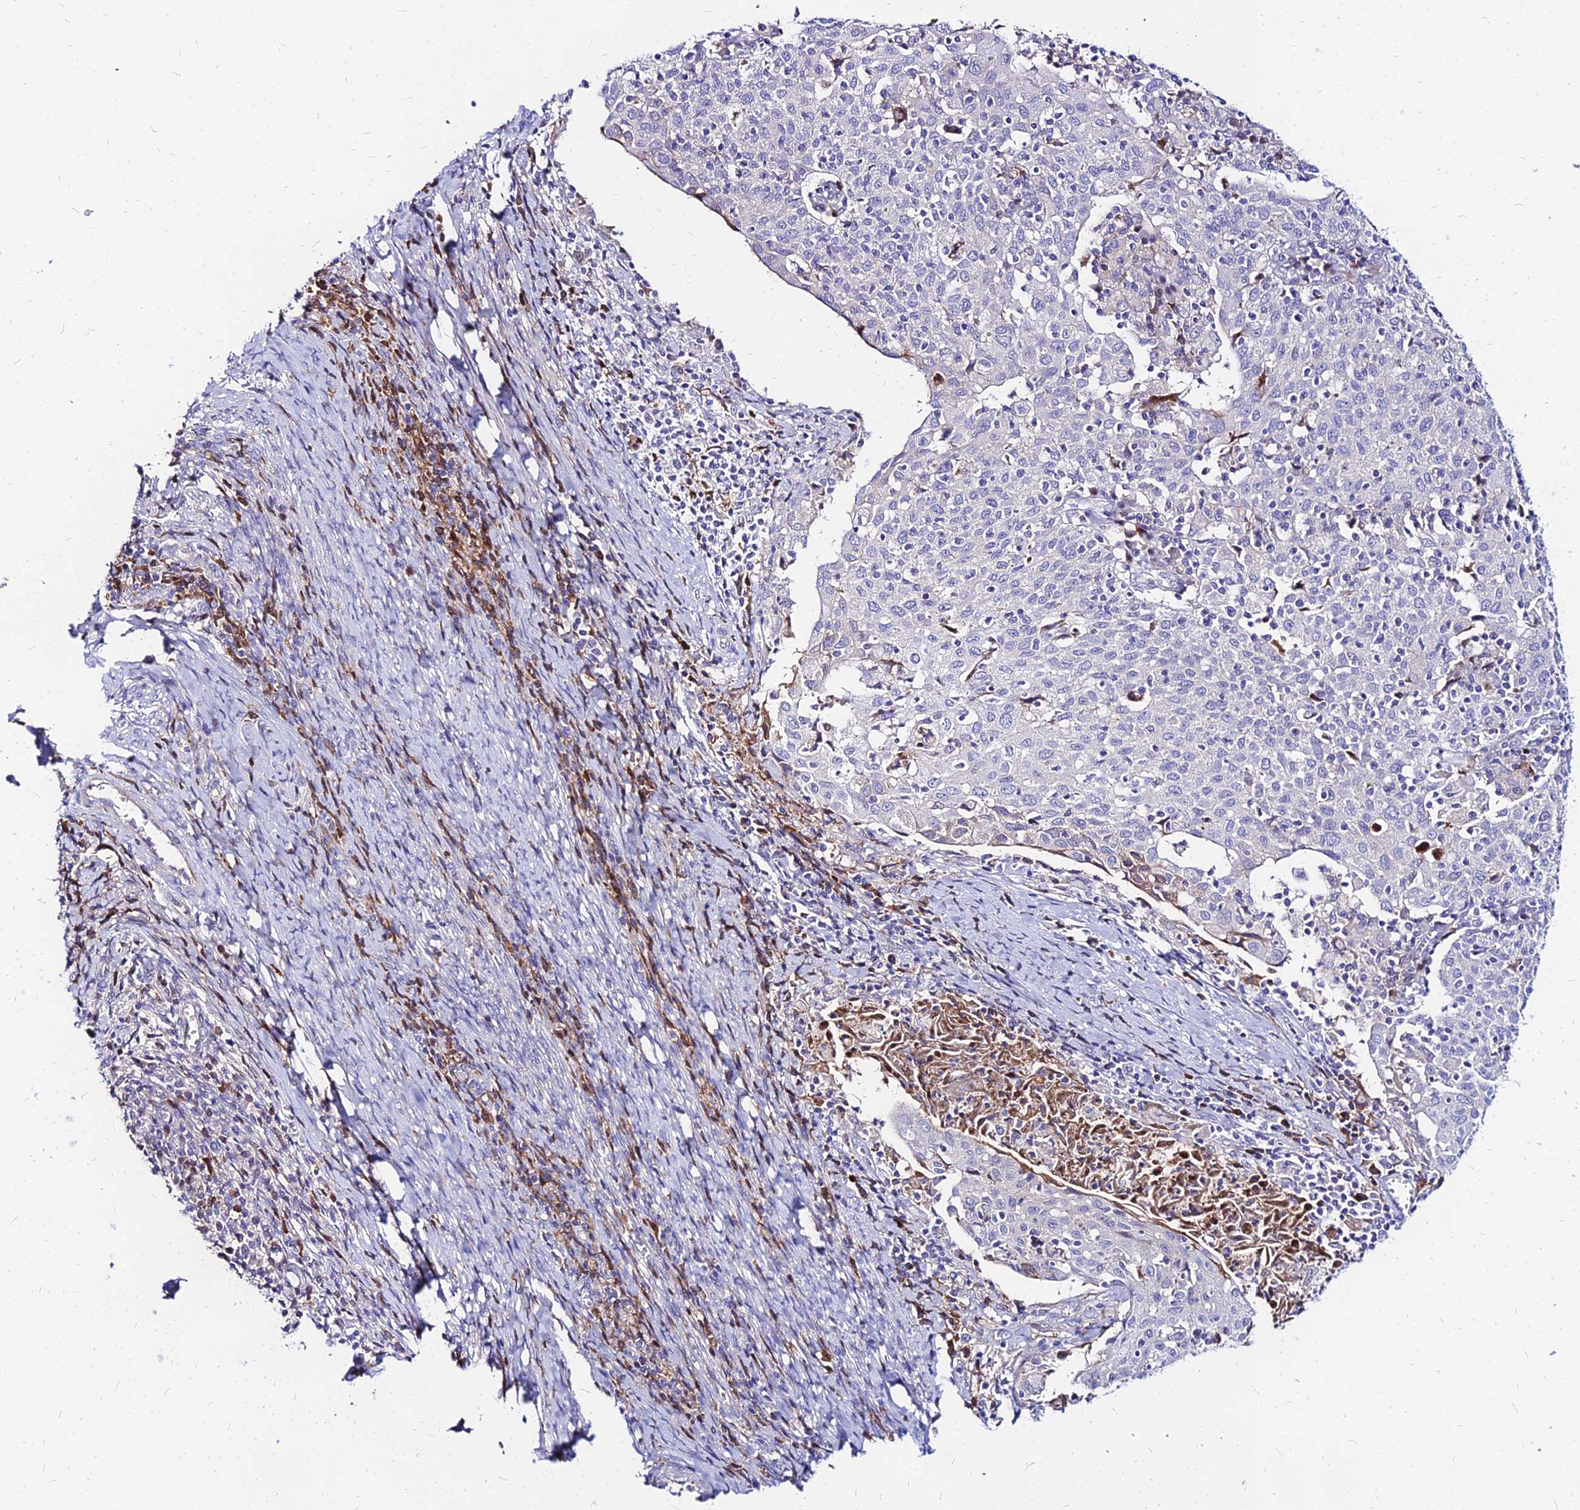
{"staining": {"intensity": "negative", "quantity": "none", "location": "none"}, "tissue": "cervical cancer", "cell_type": "Tumor cells", "image_type": "cancer", "snomed": [{"axis": "morphology", "description": "Squamous cell carcinoma, NOS"}, {"axis": "topography", "description": "Cervix"}], "caption": "There is no significant expression in tumor cells of cervical cancer.", "gene": "ACSM6", "patient": {"sex": "female", "age": 52}}